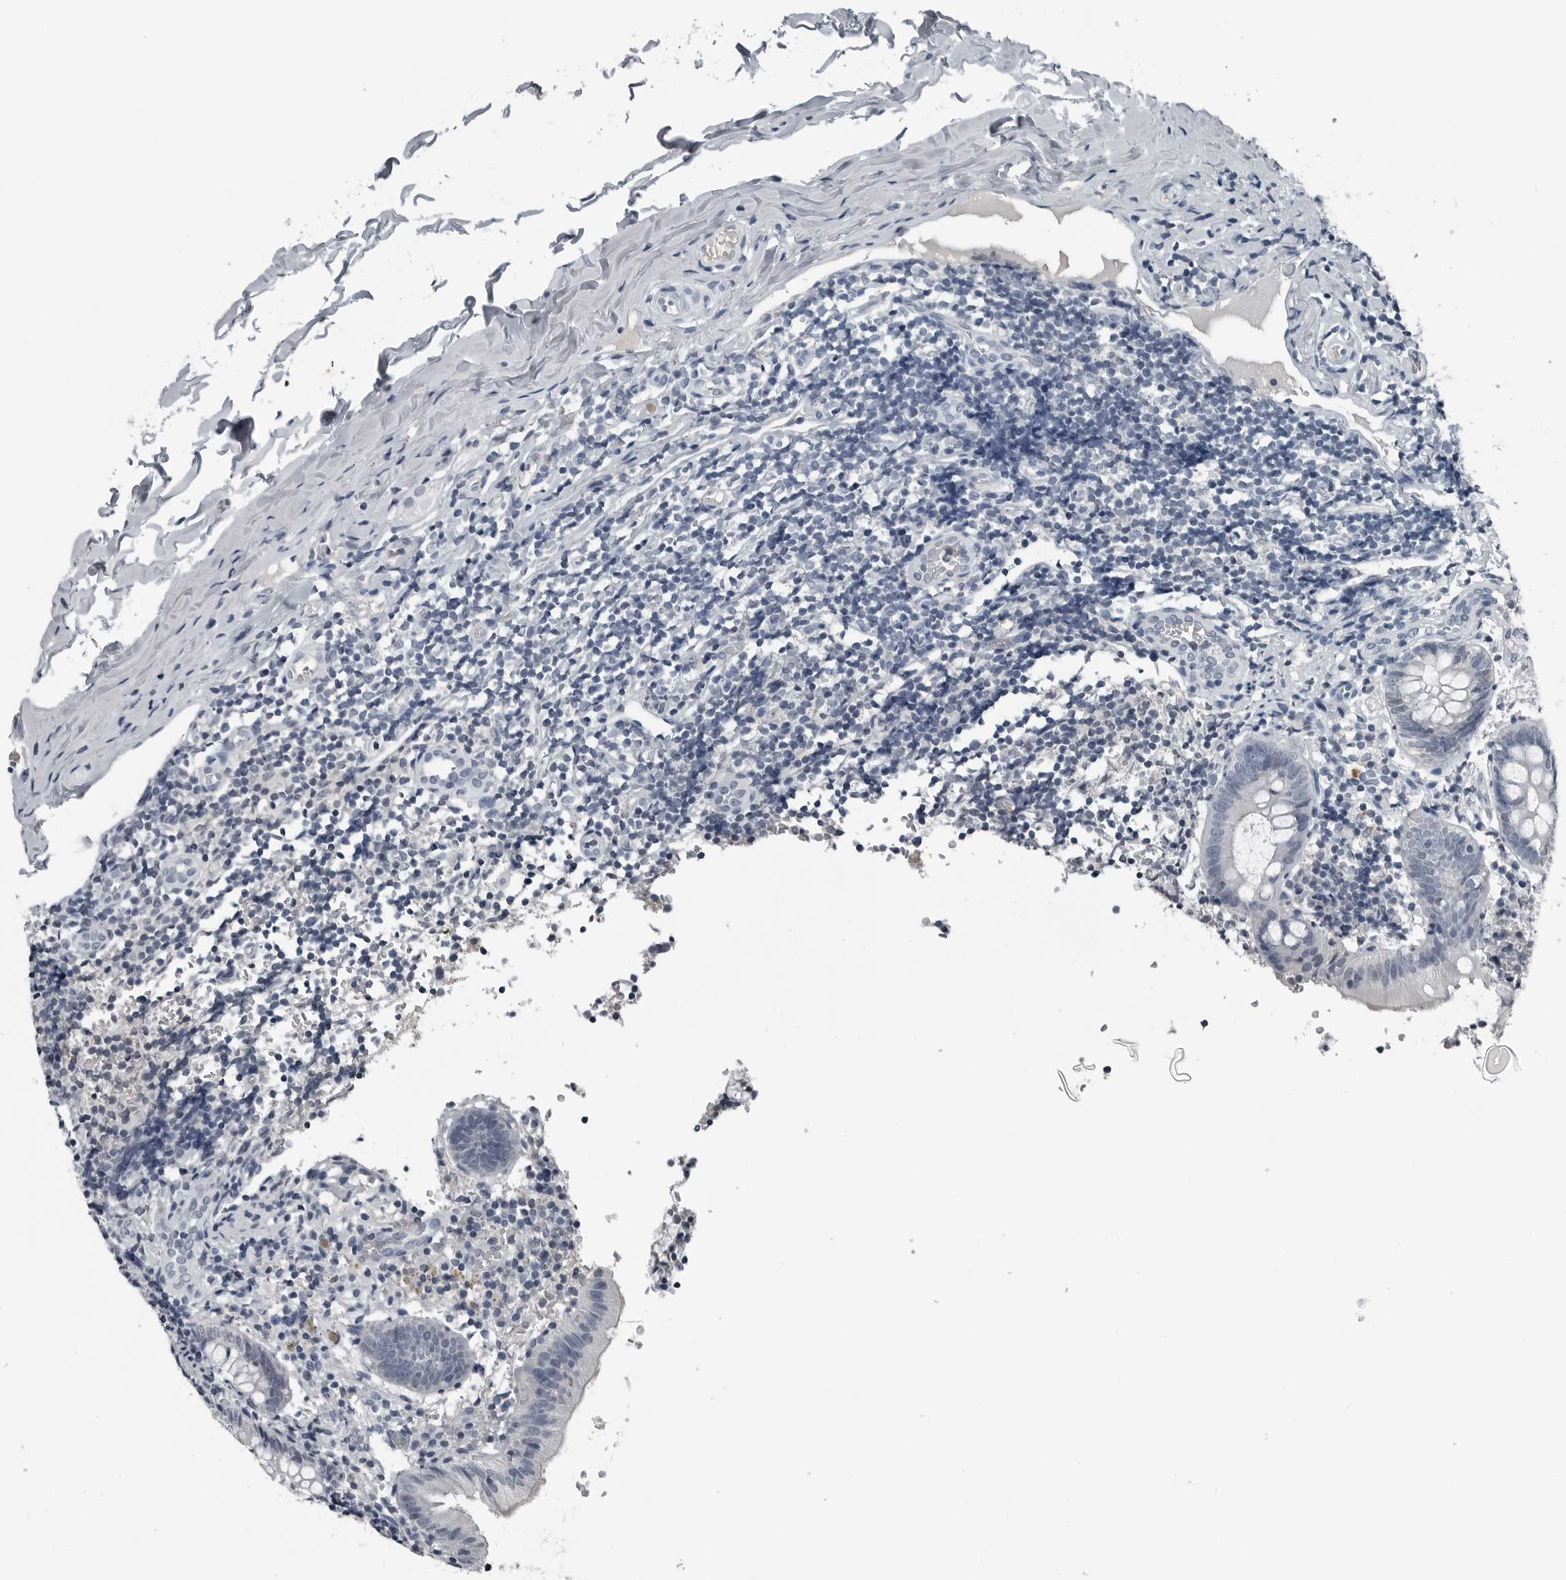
{"staining": {"intensity": "negative", "quantity": "none", "location": "none"}, "tissue": "appendix", "cell_type": "Glandular cells", "image_type": "normal", "snomed": [{"axis": "morphology", "description": "Normal tissue, NOS"}, {"axis": "topography", "description": "Appendix"}], "caption": "This is a photomicrograph of immunohistochemistry (IHC) staining of unremarkable appendix, which shows no staining in glandular cells.", "gene": "SPINK1", "patient": {"sex": "male", "age": 8}}